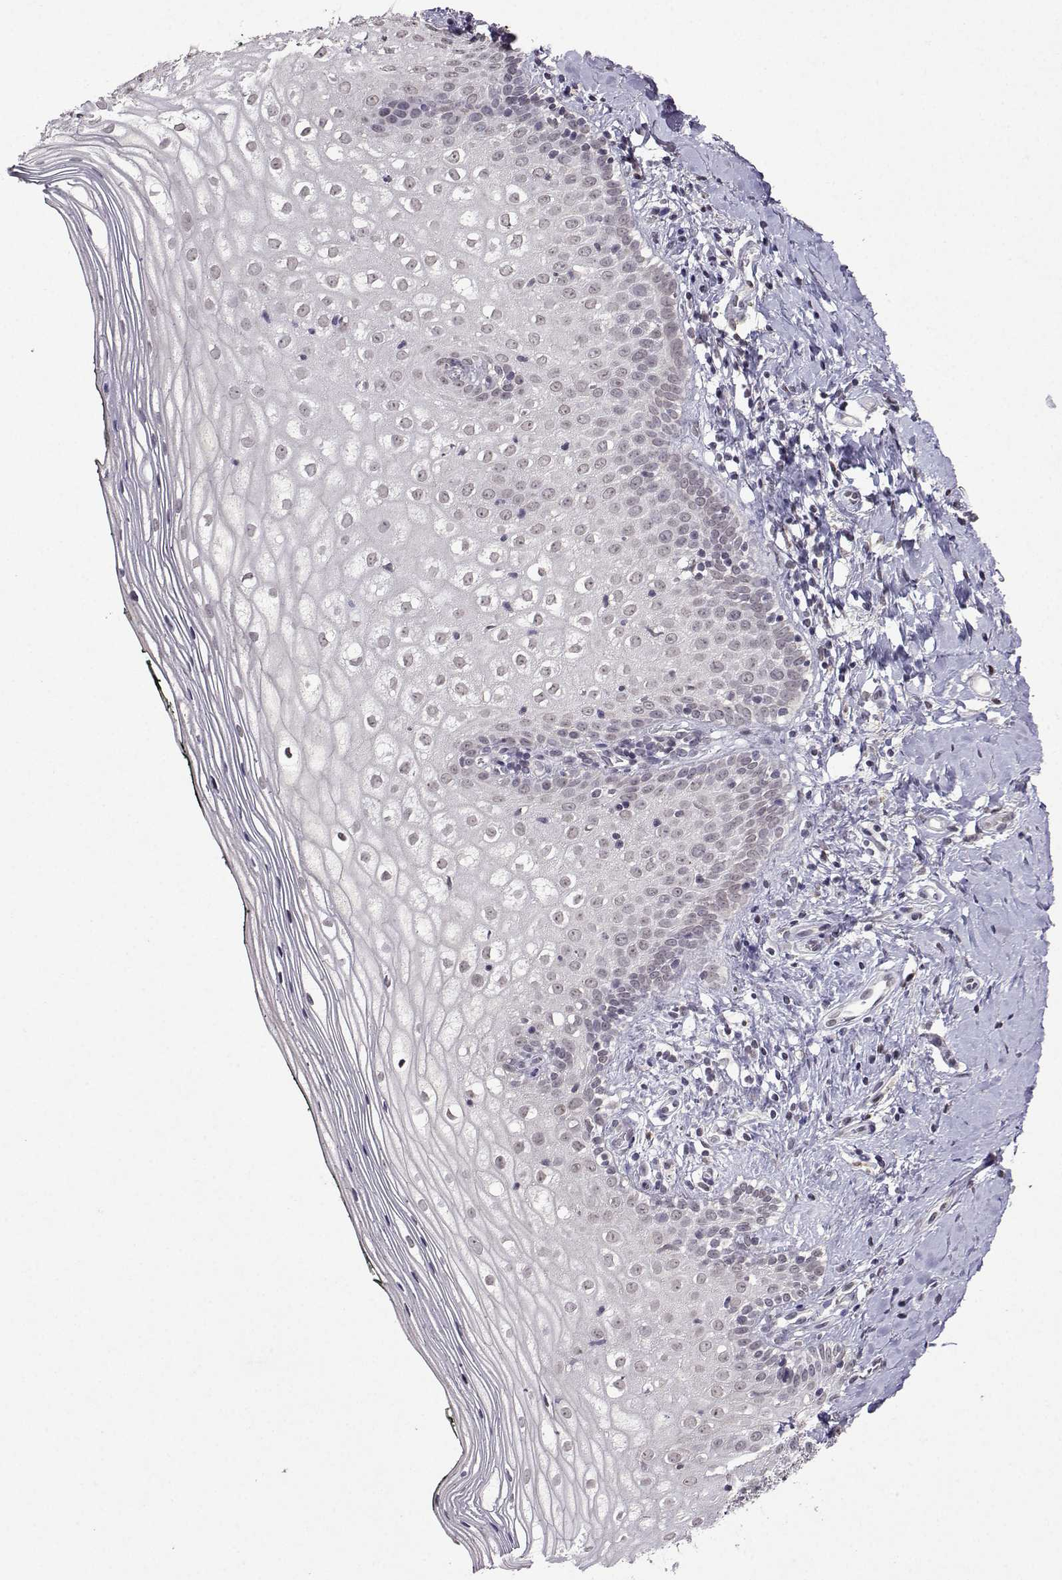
{"staining": {"intensity": "negative", "quantity": "none", "location": "none"}, "tissue": "vagina", "cell_type": "Squamous epithelial cells", "image_type": "normal", "snomed": [{"axis": "morphology", "description": "Normal tissue, NOS"}, {"axis": "topography", "description": "Vagina"}], "caption": "This is a photomicrograph of immunohistochemistry staining of benign vagina, which shows no positivity in squamous epithelial cells.", "gene": "CCL28", "patient": {"sex": "female", "age": 47}}